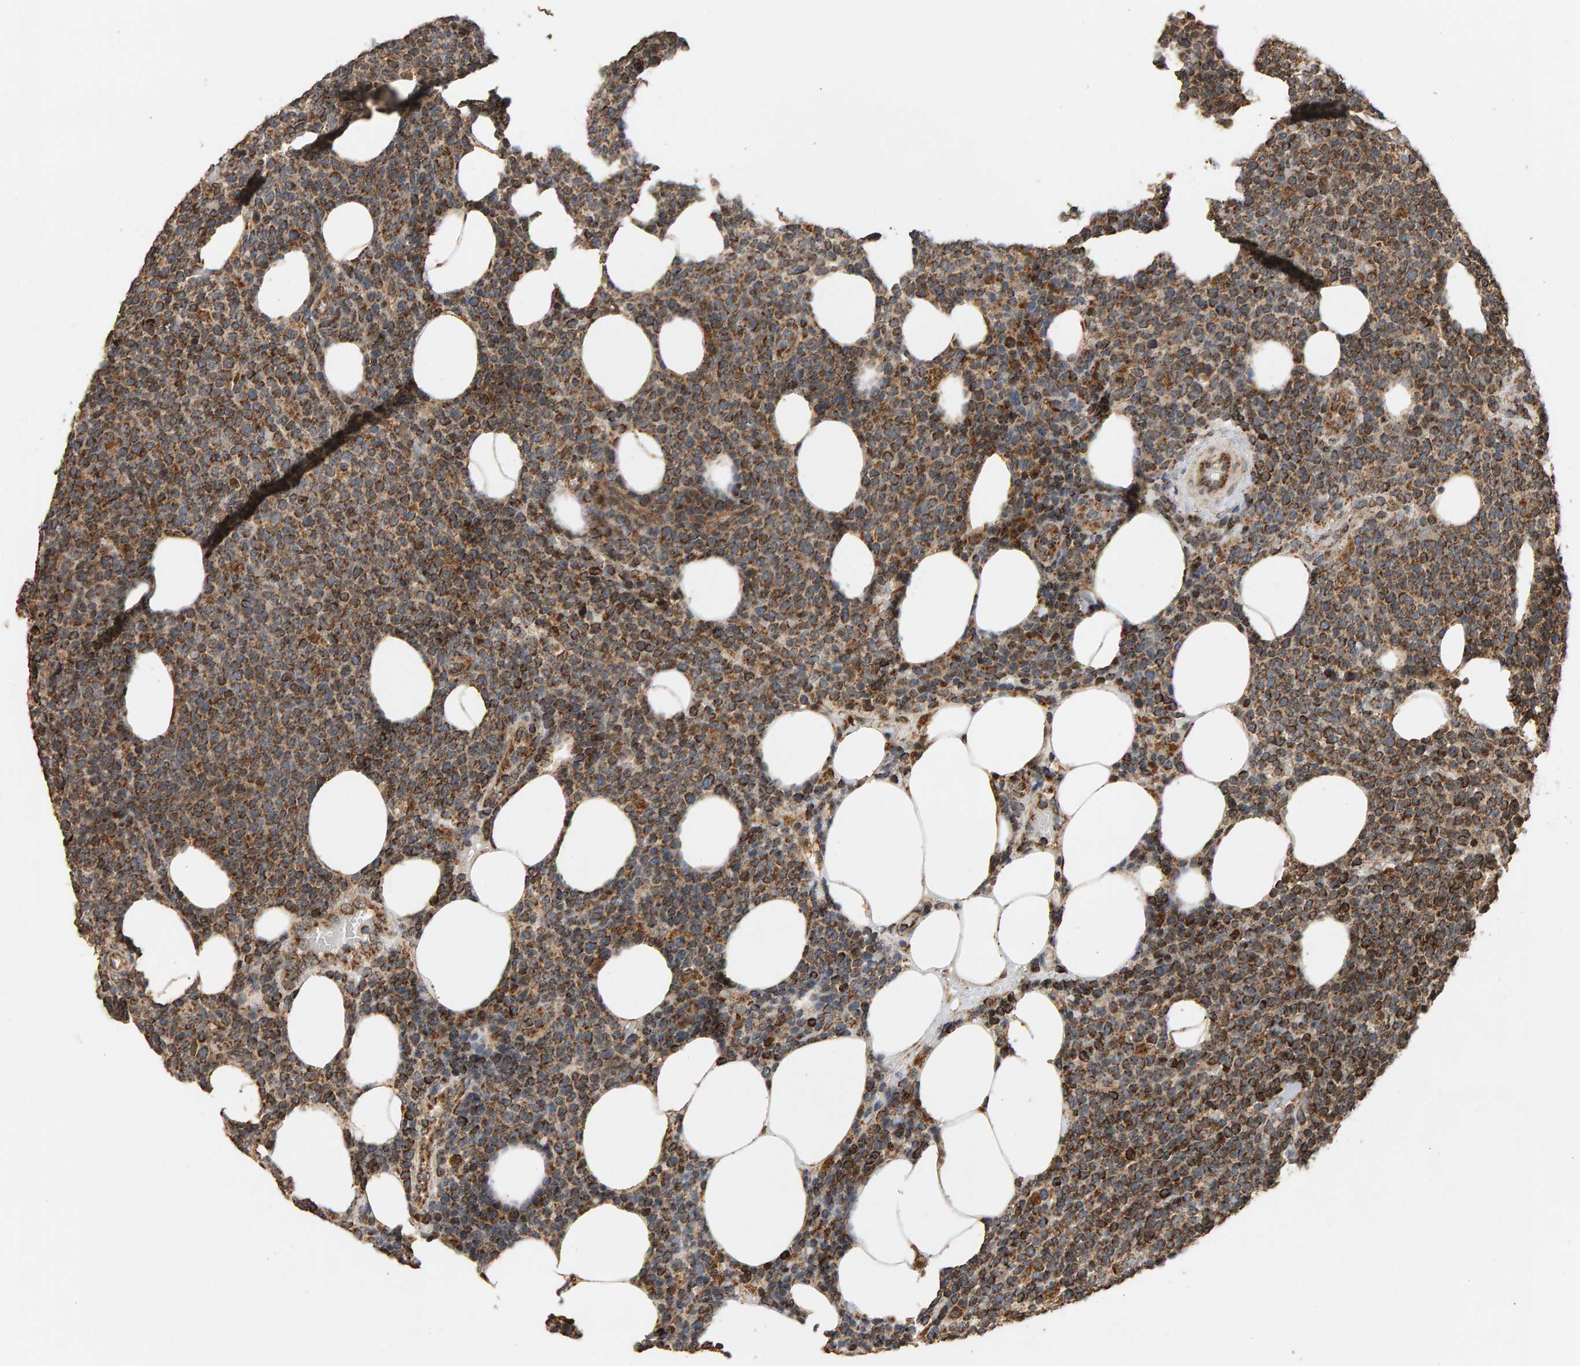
{"staining": {"intensity": "strong", "quantity": ">75%", "location": "cytoplasmic/membranous"}, "tissue": "lymphoma", "cell_type": "Tumor cells", "image_type": "cancer", "snomed": [{"axis": "morphology", "description": "Malignant lymphoma, non-Hodgkin's type, High grade"}, {"axis": "topography", "description": "Lymph node"}], "caption": "Brown immunohistochemical staining in human malignant lymphoma, non-Hodgkin's type (high-grade) displays strong cytoplasmic/membranous positivity in approximately >75% of tumor cells.", "gene": "GSTK1", "patient": {"sex": "male", "age": 61}}